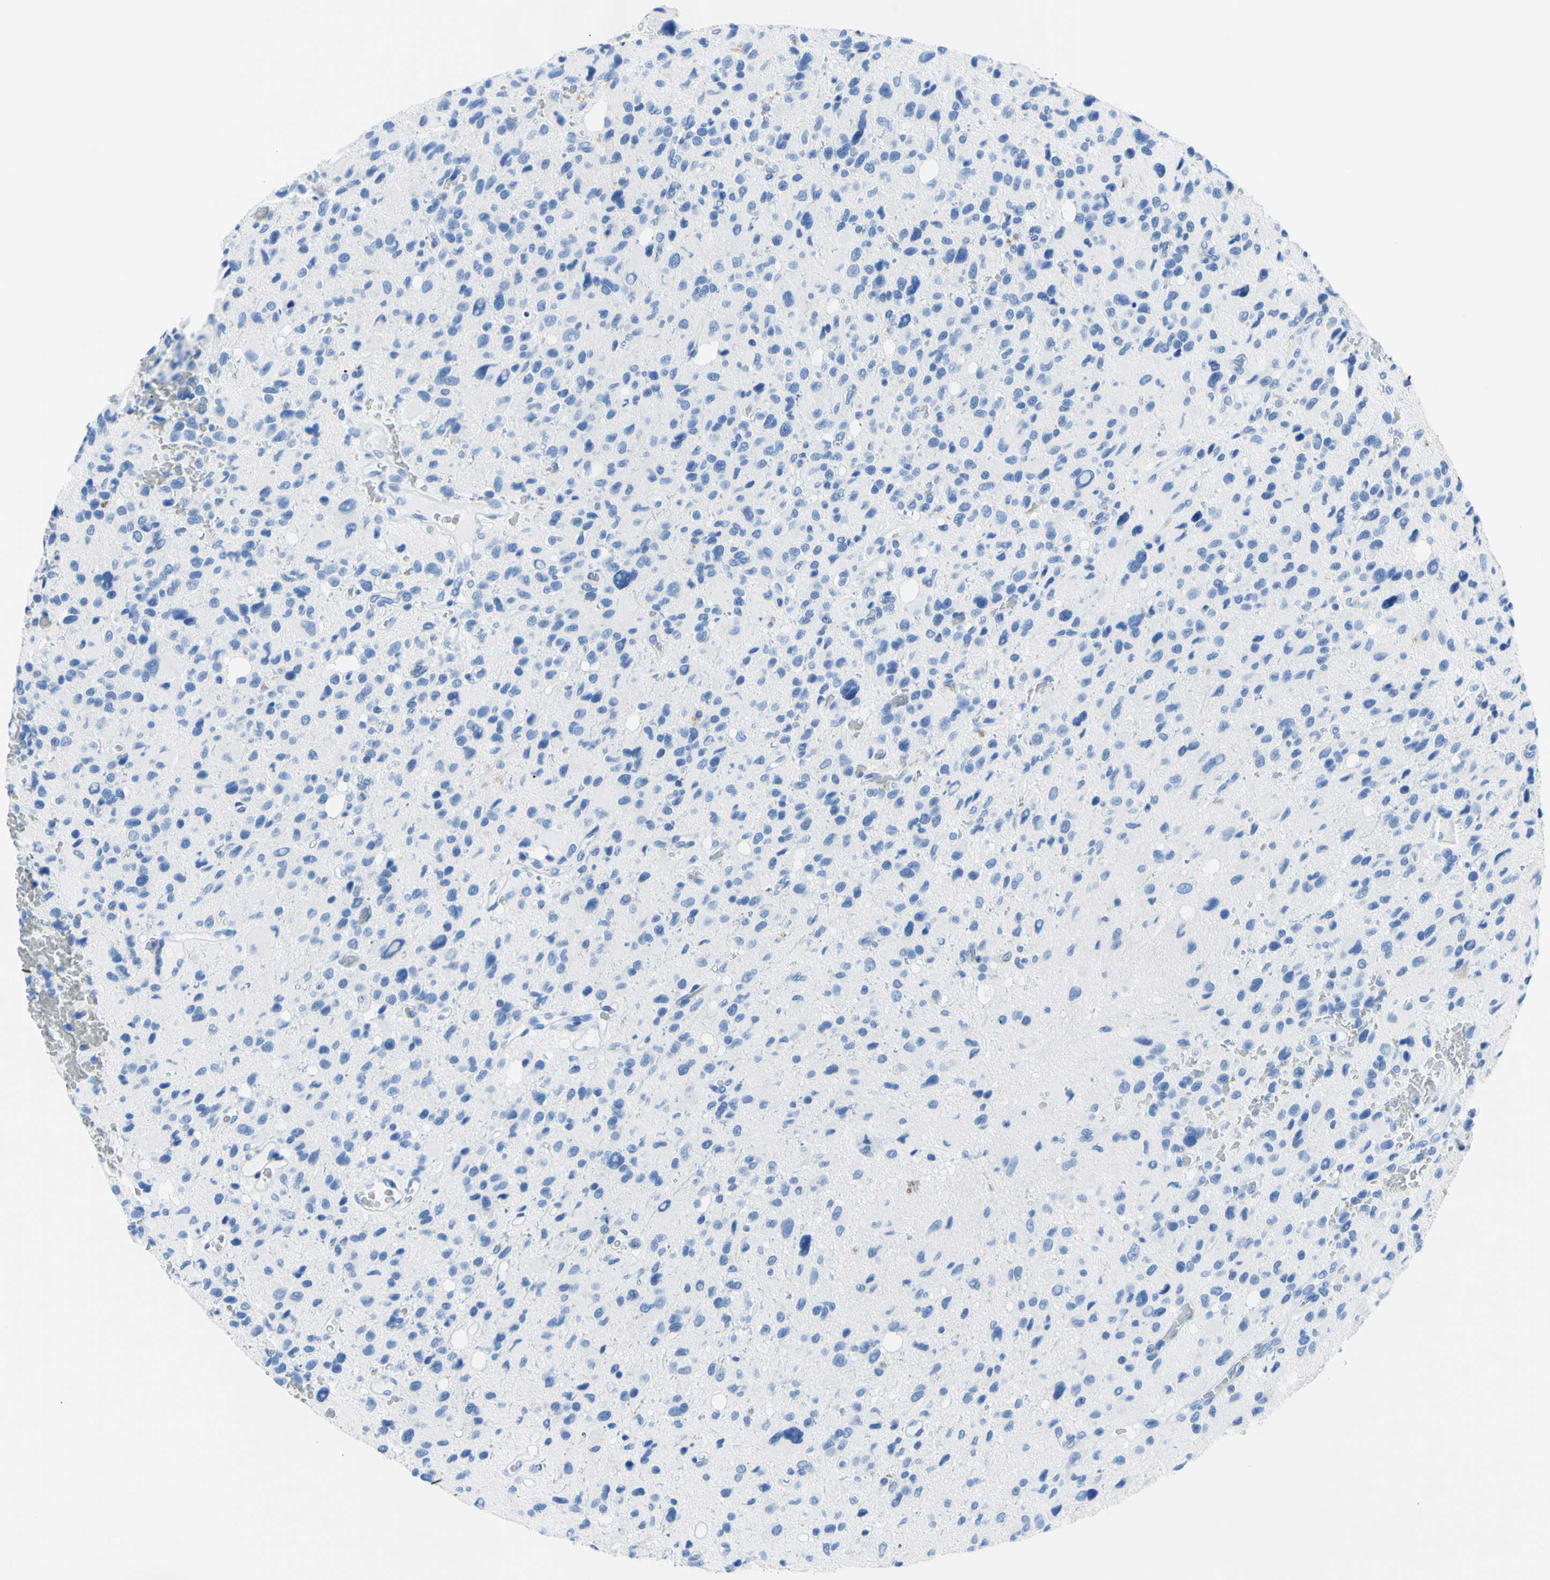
{"staining": {"intensity": "negative", "quantity": "none", "location": "none"}, "tissue": "glioma", "cell_type": "Tumor cells", "image_type": "cancer", "snomed": [{"axis": "morphology", "description": "Glioma, malignant, High grade"}, {"axis": "topography", "description": "Brain"}], "caption": "A high-resolution photomicrograph shows immunohistochemistry (IHC) staining of glioma, which demonstrates no significant positivity in tumor cells.", "gene": "MYH2", "patient": {"sex": "male", "age": 48}}